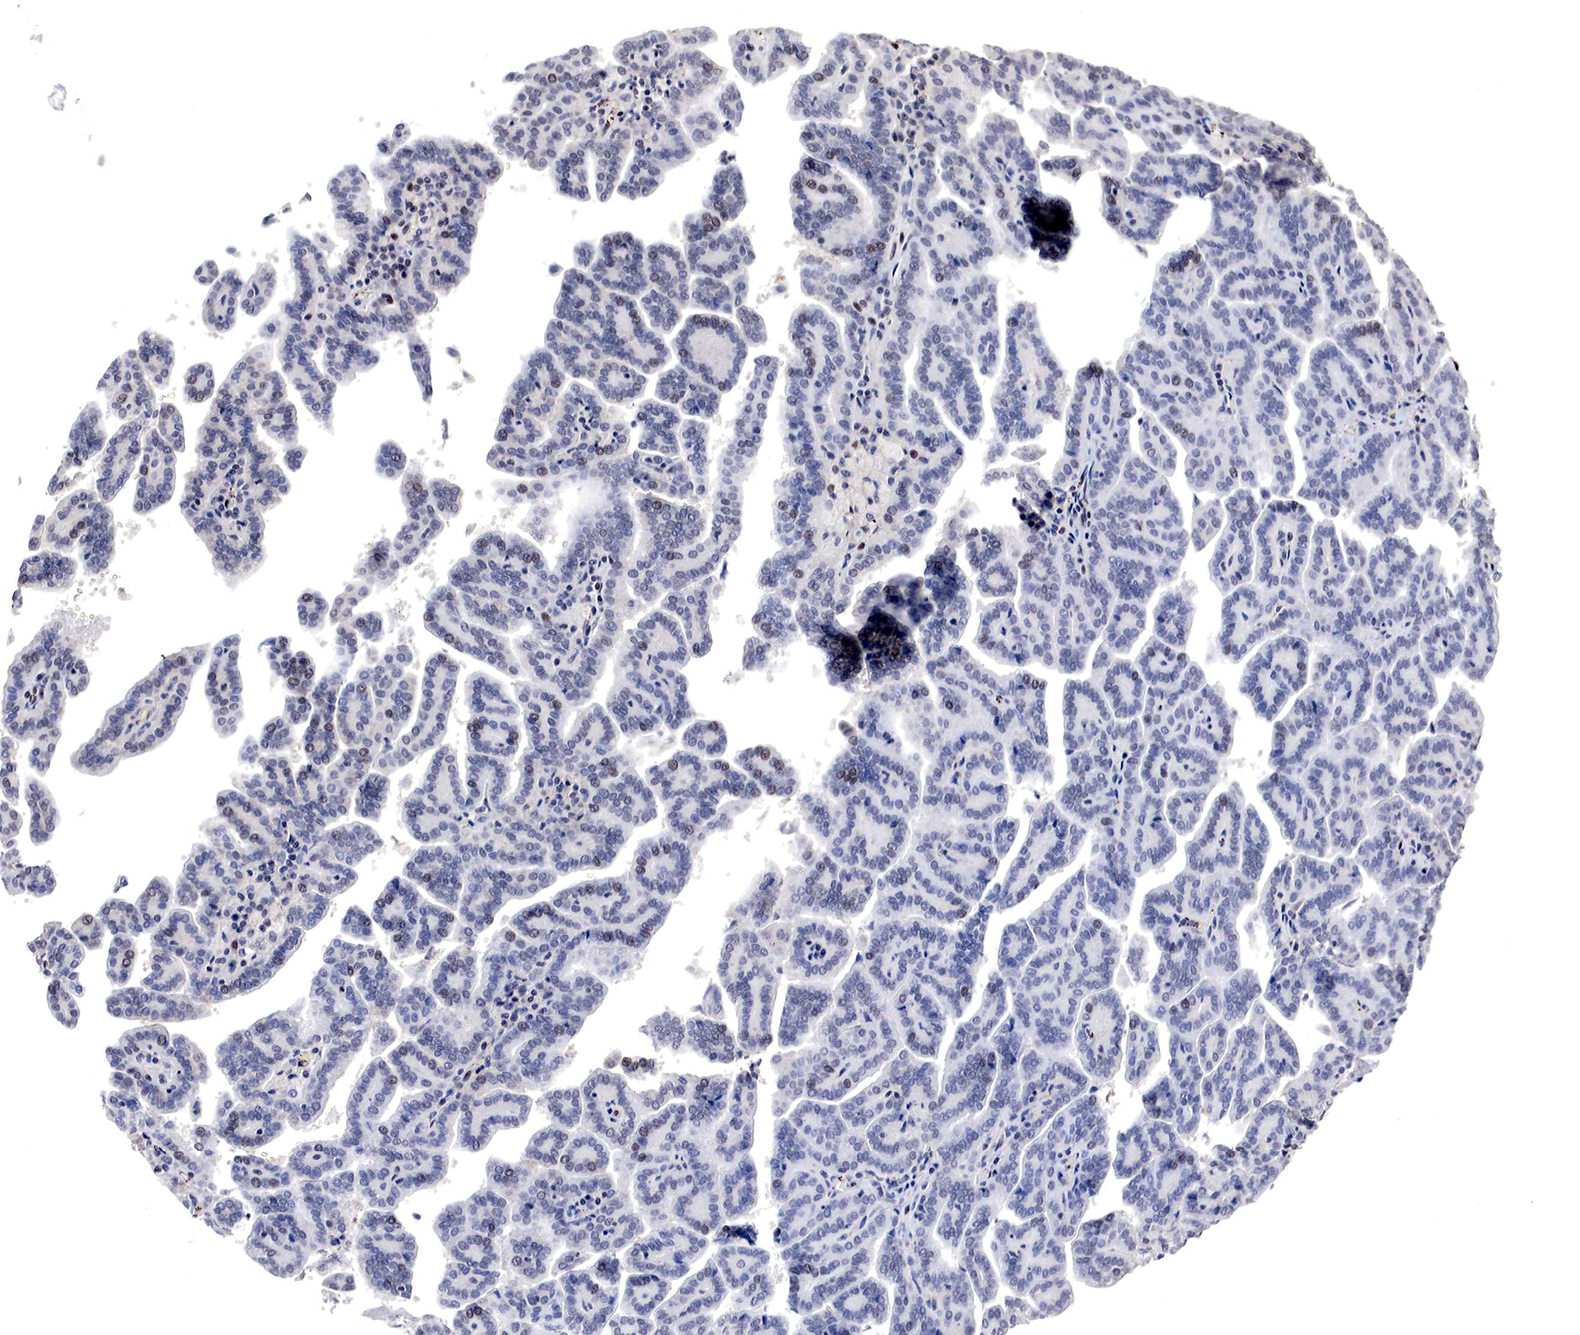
{"staining": {"intensity": "negative", "quantity": "none", "location": "none"}, "tissue": "renal cancer", "cell_type": "Tumor cells", "image_type": "cancer", "snomed": [{"axis": "morphology", "description": "Adenocarcinoma, NOS"}, {"axis": "topography", "description": "Kidney"}], "caption": "The IHC histopathology image has no significant positivity in tumor cells of renal cancer tissue.", "gene": "DACH2", "patient": {"sex": "male", "age": 61}}